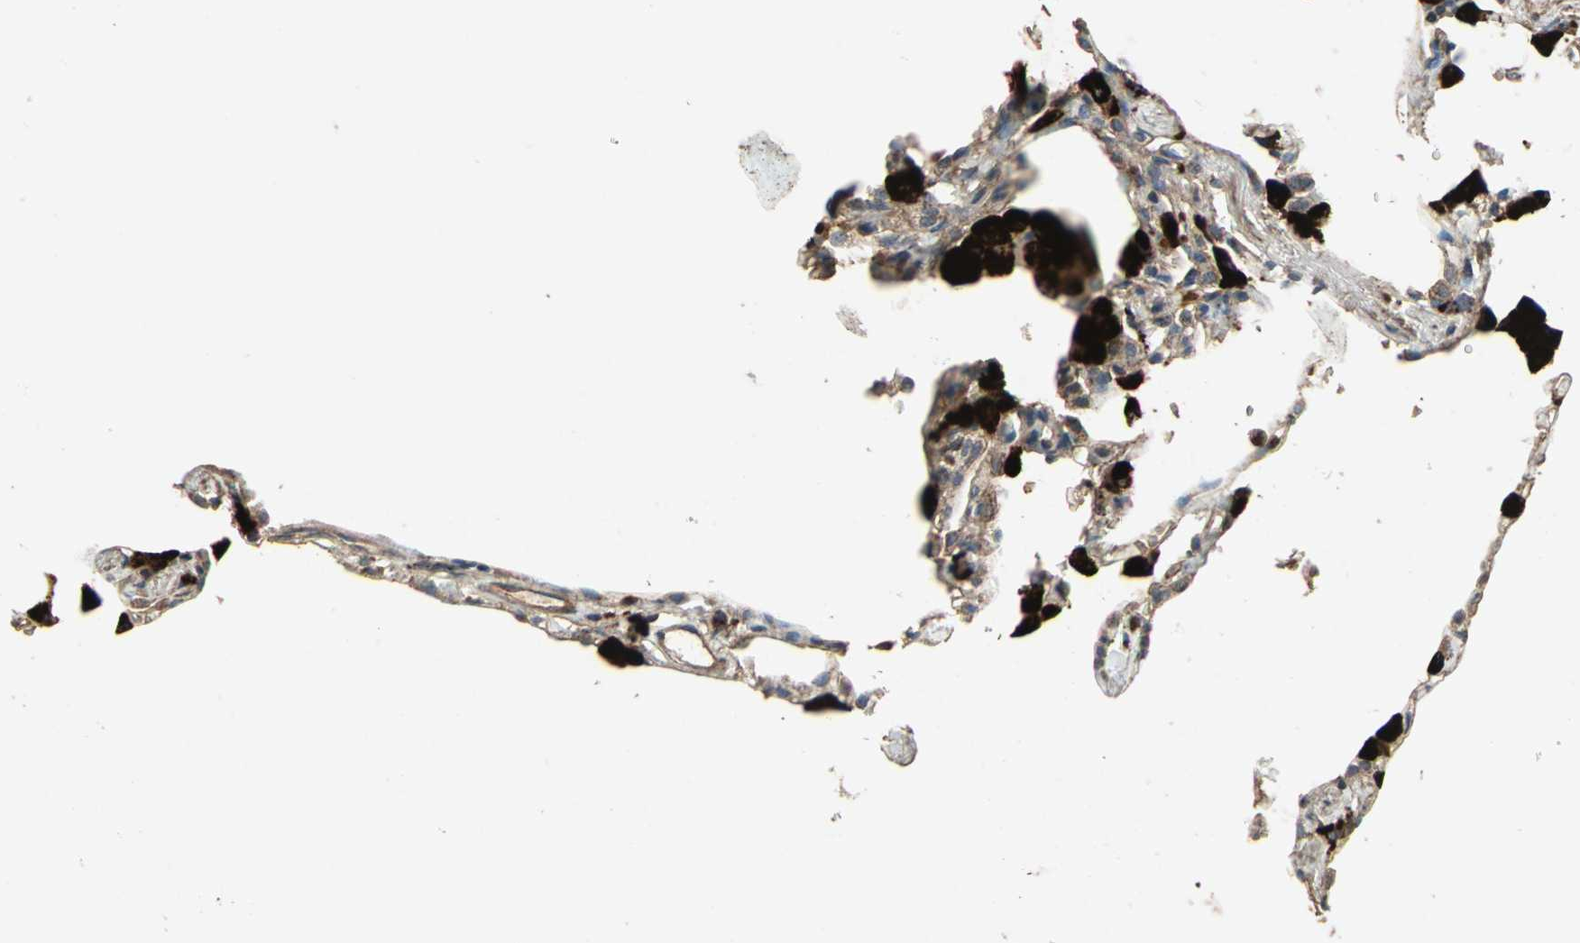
{"staining": {"intensity": "moderate", "quantity": ">75%", "location": "cytoplasmic/membranous"}, "tissue": "lung", "cell_type": "Alveolar cells", "image_type": "normal", "snomed": [{"axis": "morphology", "description": "Normal tissue, NOS"}, {"axis": "topography", "description": "Lung"}], "caption": "Moderate cytoplasmic/membranous expression for a protein is appreciated in about >75% of alveolar cells of unremarkable lung using IHC.", "gene": "POLRMT", "patient": {"sex": "female", "age": 49}}